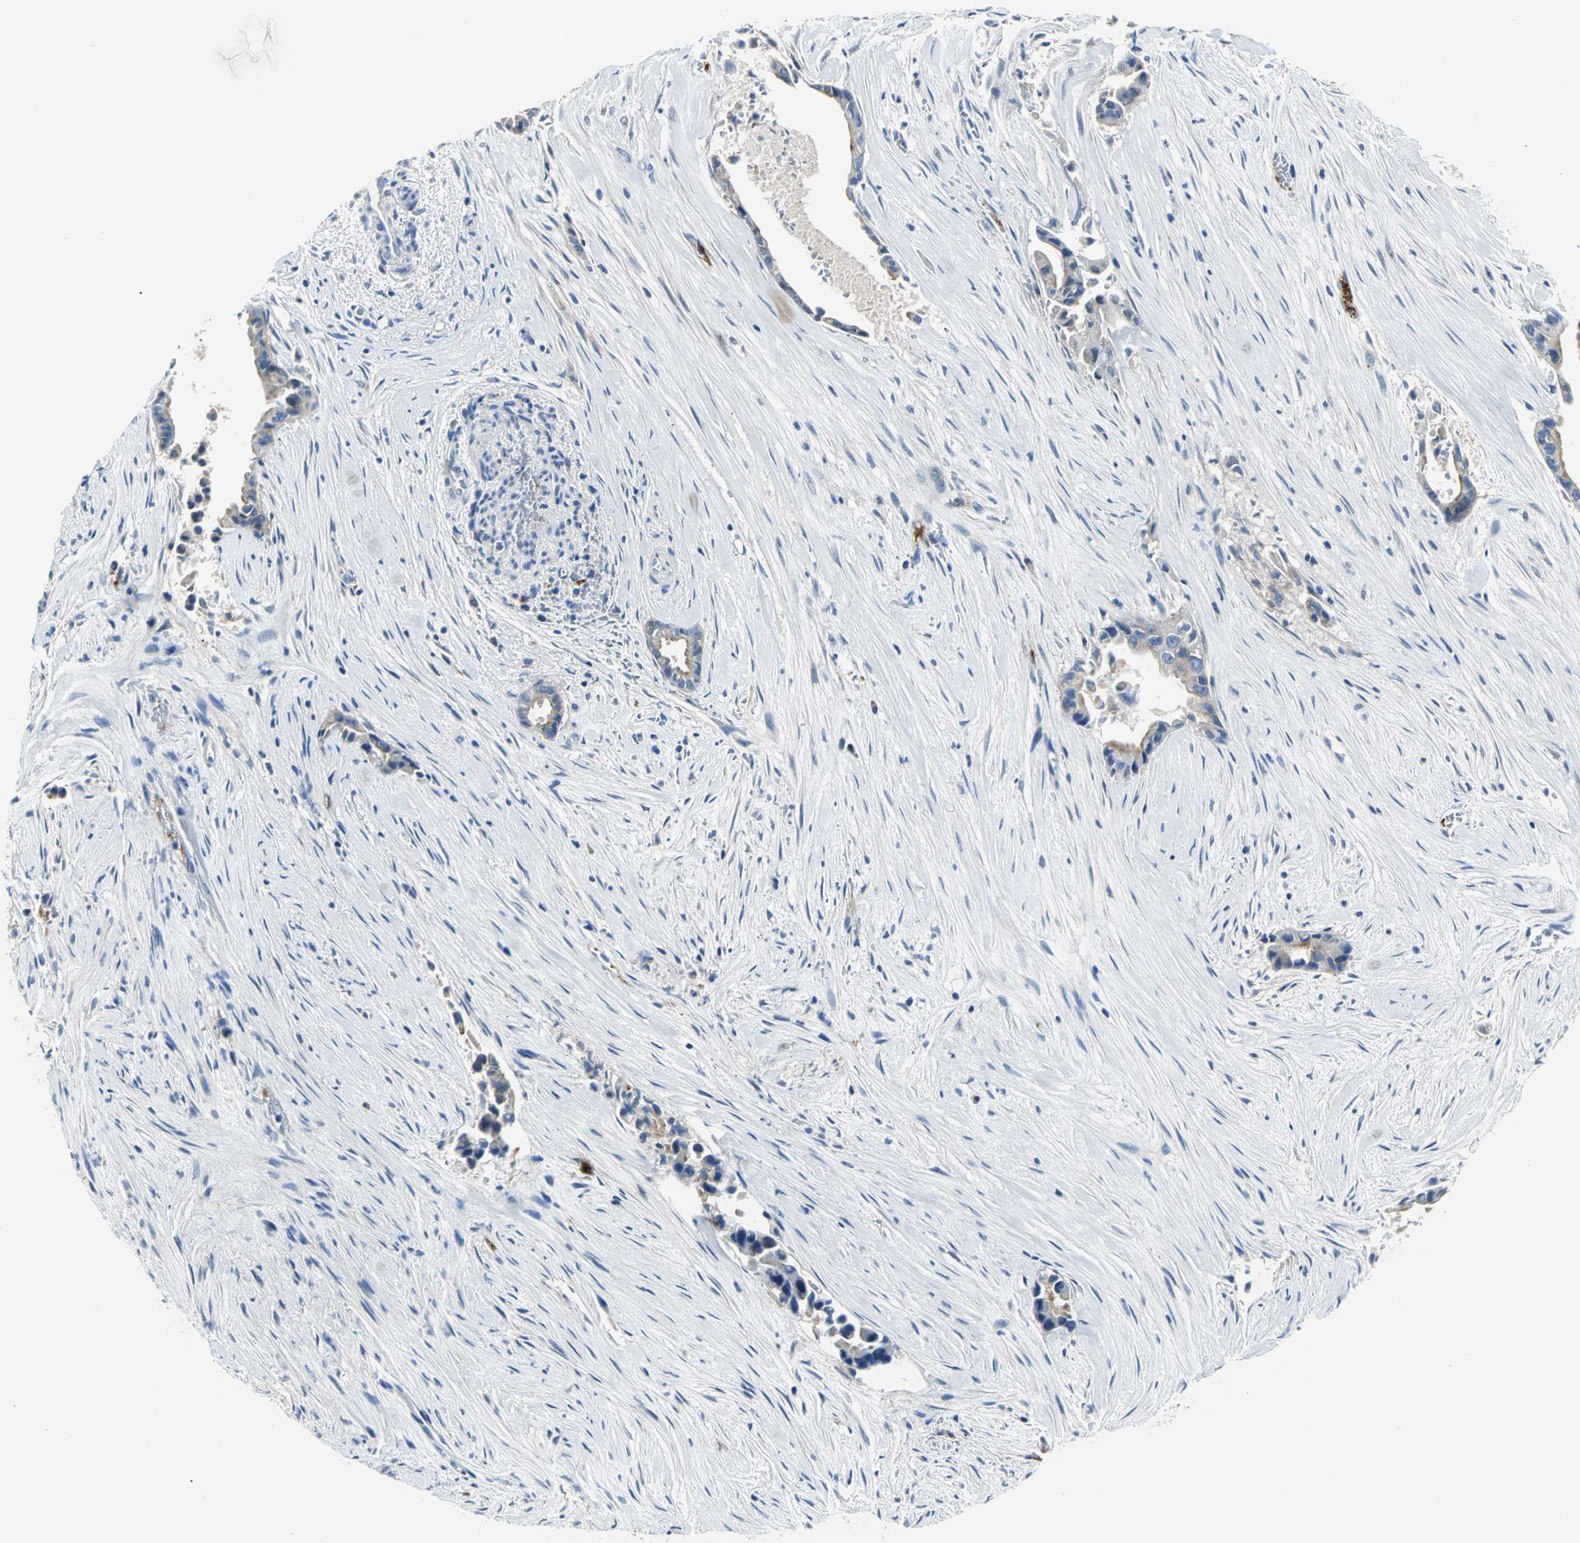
{"staining": {"intensity": "moderate", "quantity": "<25%", "location": "cytoplasmic/membranous"}, "tissue": "liver cancer", "cell_type": "Tumor cells", "image_type": "cancer", "snomed": [{"axis": "morphology", "description": "Cholangiocarcinoma"}, {"axis": "topography", "description": "Liver"}], "caption": "Moderate cytoplasmic/membranous staining for a protein is seen in approximately <25% of tumor cells of liver cancer using immunohistochemistry.", "gene": "SELP", "patient": {"sex": "female", "age": 55}}